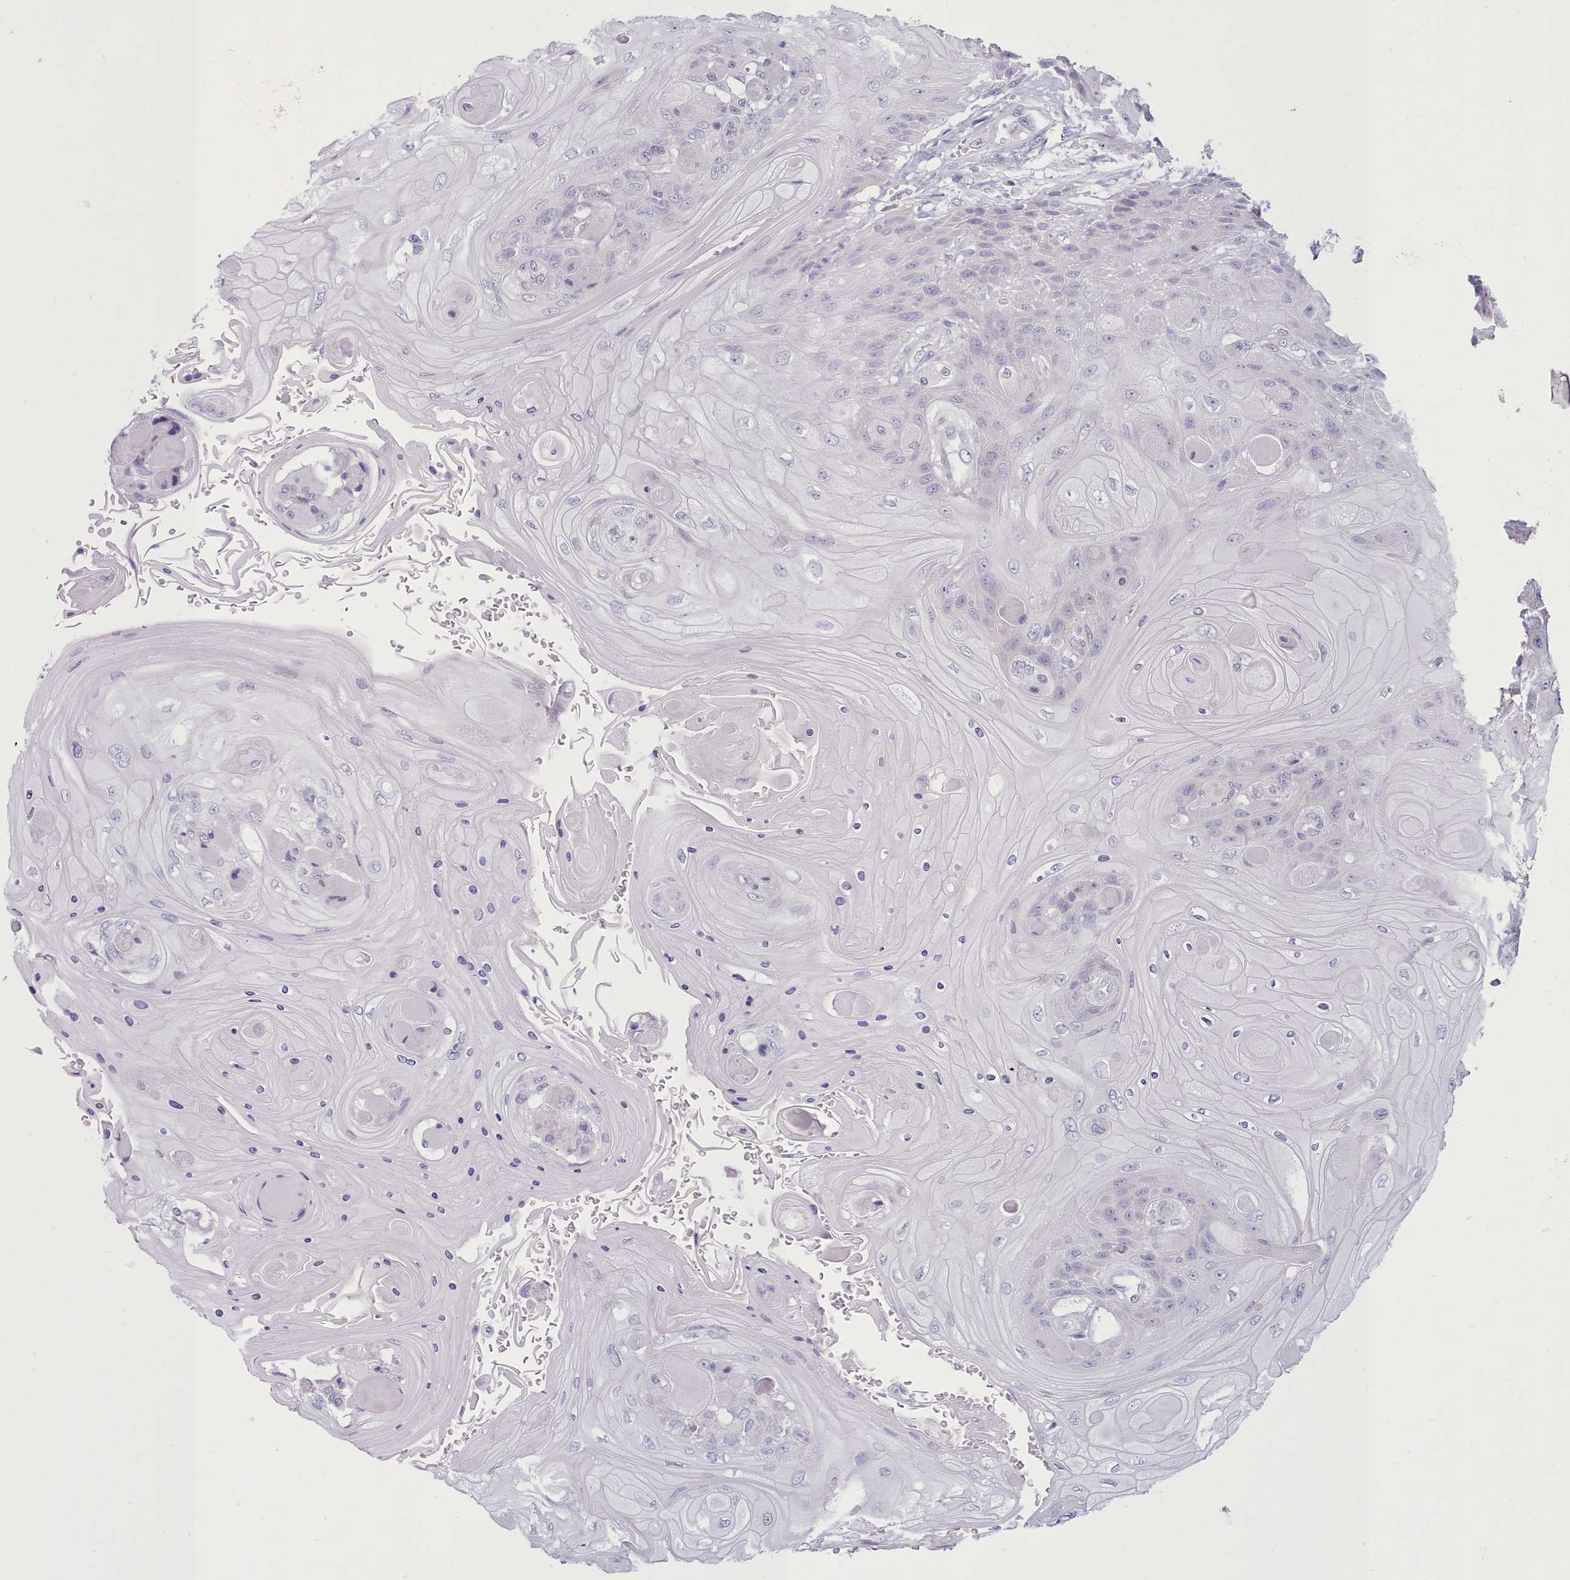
{"staining": {"intensity": "negative", "quantity": "none", "location": "none"}, "tissue": "head and neck cancer", "cell_type": "Tumor cells", "image_type": "cancer", "snomed": [{"axis": "morphology", "description": "Squamous cell carcinoma, NOS"}, {"axis": "topography", "description": "Head-Neck"}], "caption": "The photomicrograph shows no significant expression in tumor cells of head and neck cancer. (DAB immunohistochemistry, high magnification).", "gene": "TMEM253", "patient": {"sex": "female", "age": 43}}